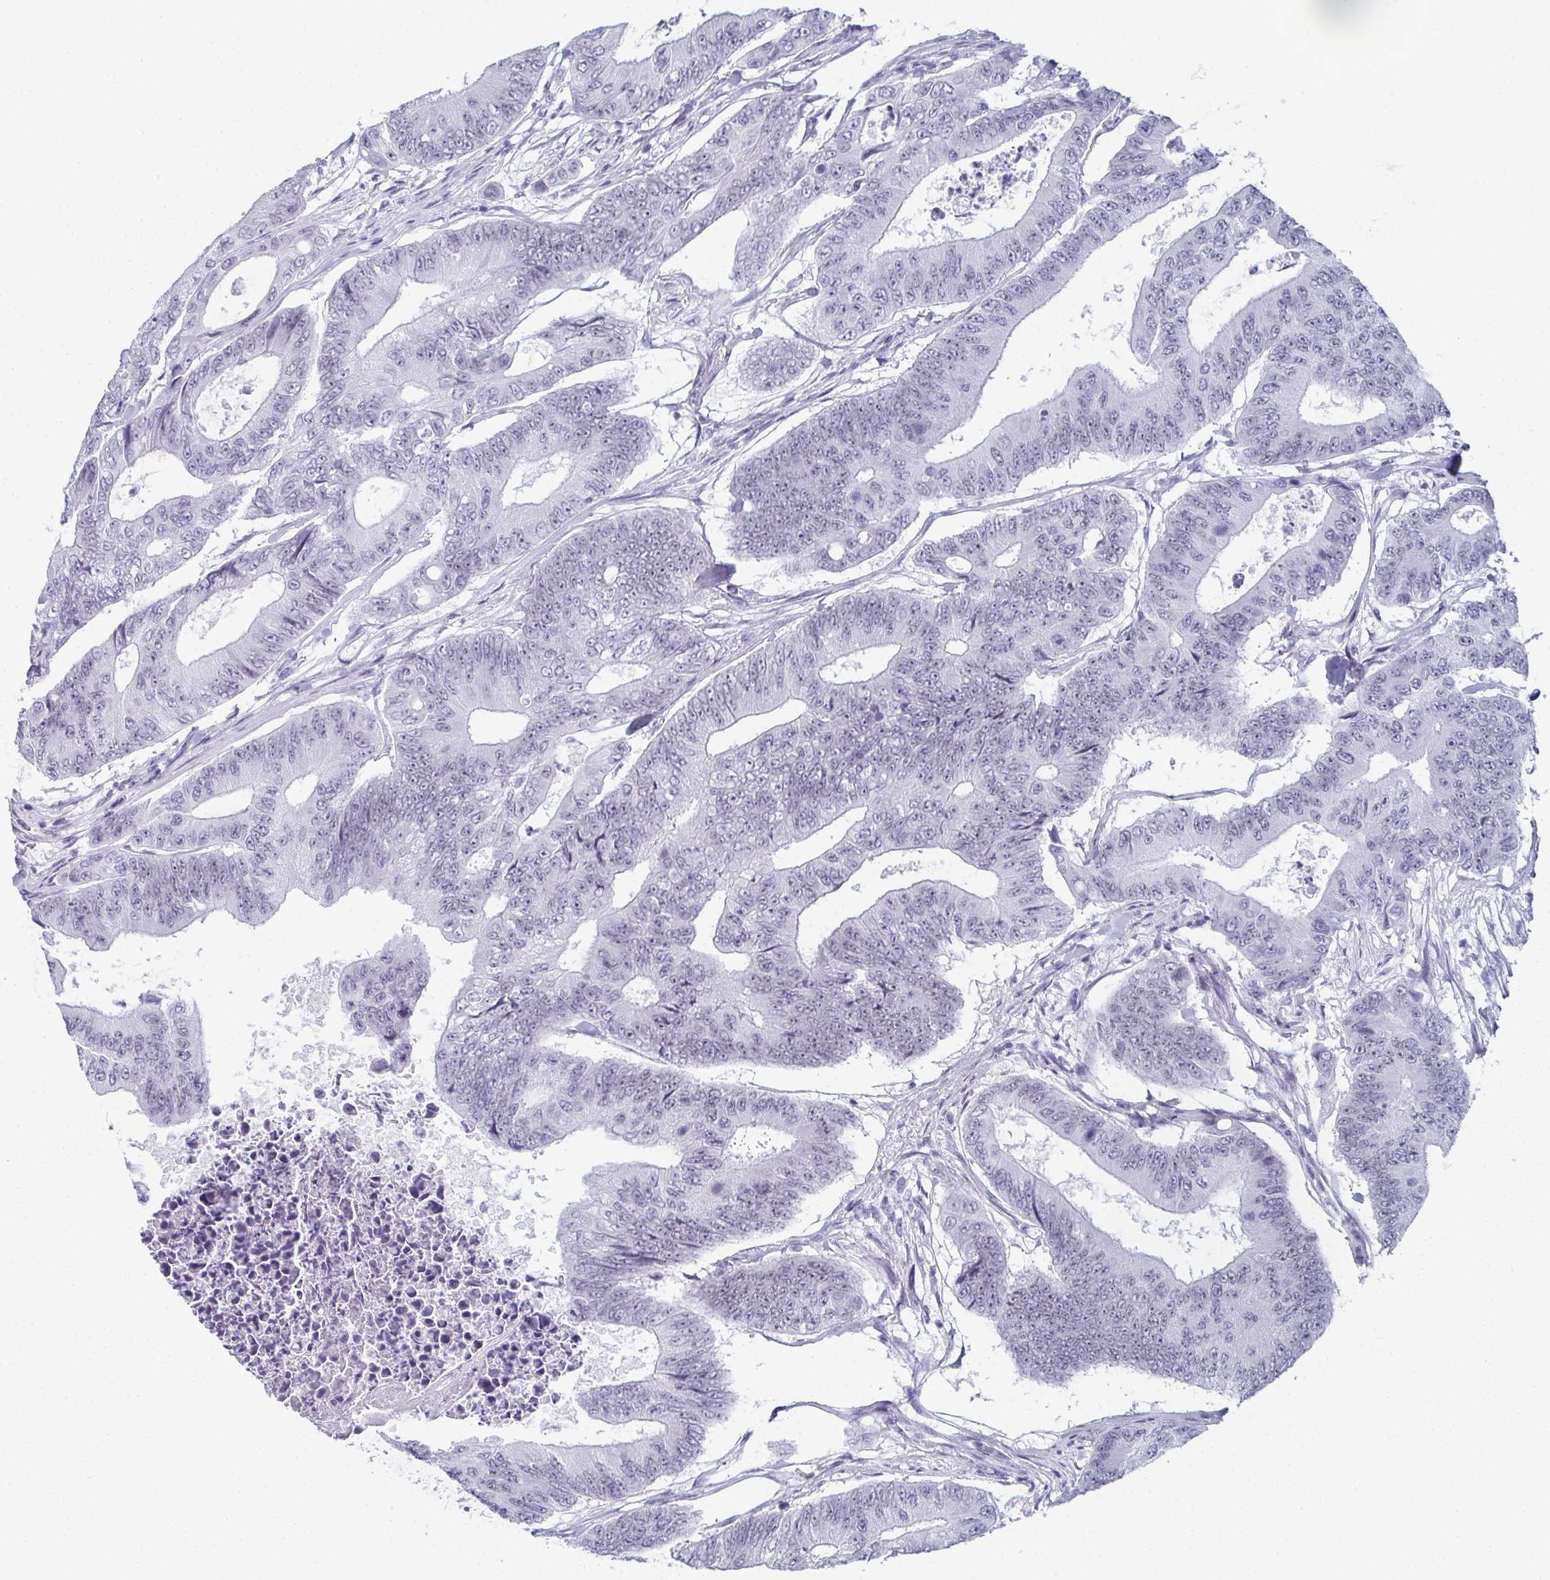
{"staining": {"intensity": "negative", "quantity": "none", "location": "none"}, "tissue": "colorectal cancer", "cell_type": "Tumor cells", "image_type": "cancer", "snomed": [{"axis": "morphology", "description": "Adenocarcinoma, NOS"}, {"axis": "topography", "description": "Colon"}], "caption": "Colorectal cancer (adenocarcinoma) was stained to show a protein in brown. There is no significant expression in tumor cells.", "gene": "PYCR3", "patient": {"sex": "female", "age": 48}}